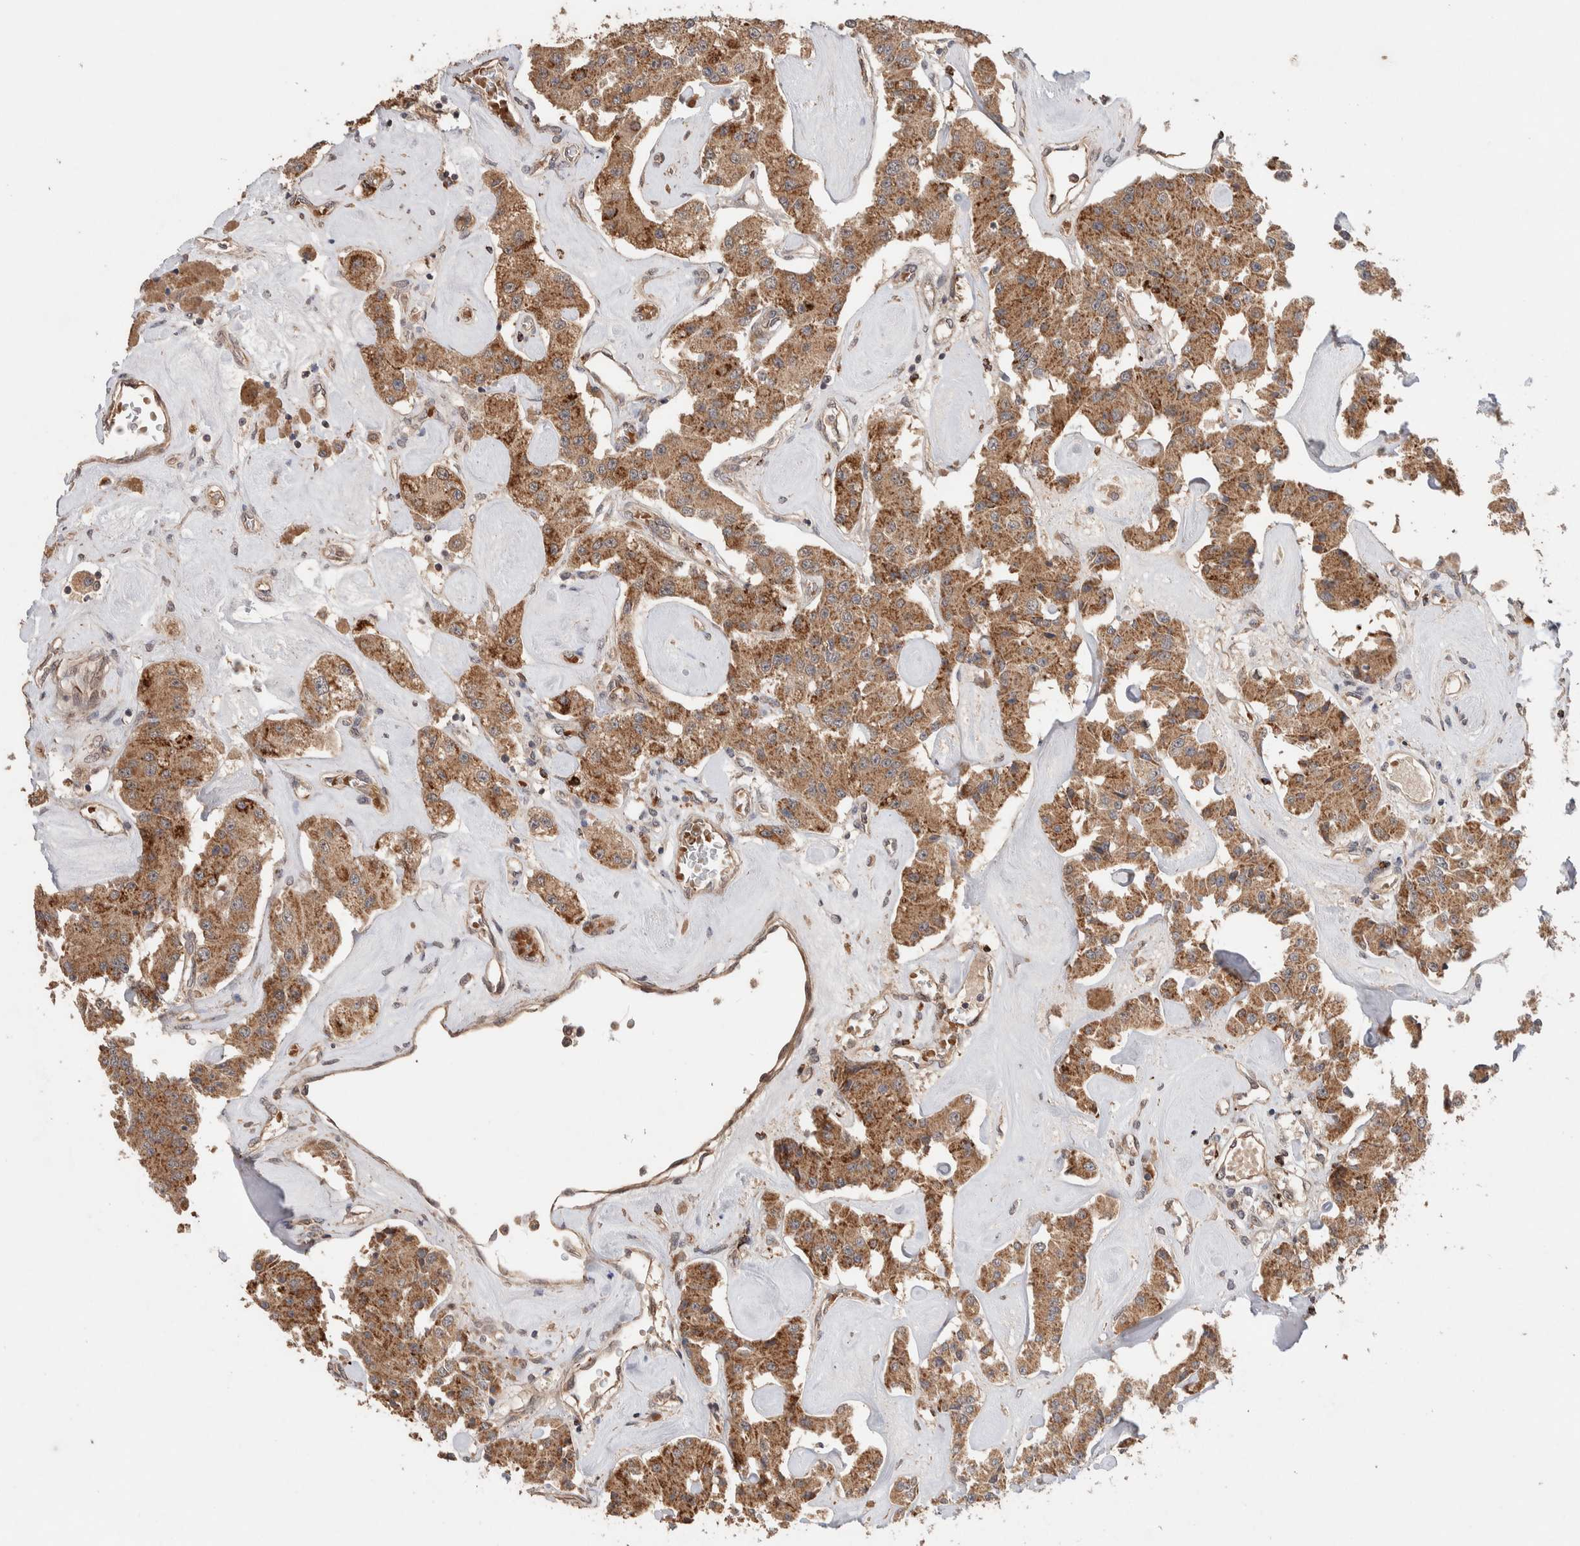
{"staining": {"intensity": "moderate", "quantity": ">75%", "location": "cytoplasmic/membranous"}, "tissue": "carcinoid", "cell_type": "Tumor cells", "image_type": "cancer", "snomed": [{"axis": "morphology", "description": "Carcinoid, malignant, NOS"}, {"axis": "topography", "description": "Pancreas"}], "caption": "Immunohistochemistry (IHC) photomicrograph of human carcinoid (malignant) stained for a protein (brown), which displays medium levels of moderate cytoplasmic/membranous positivity in about >75% of tumor cells.", "gene": "CASK", "patient": {"sex": "male", "age": 41}}